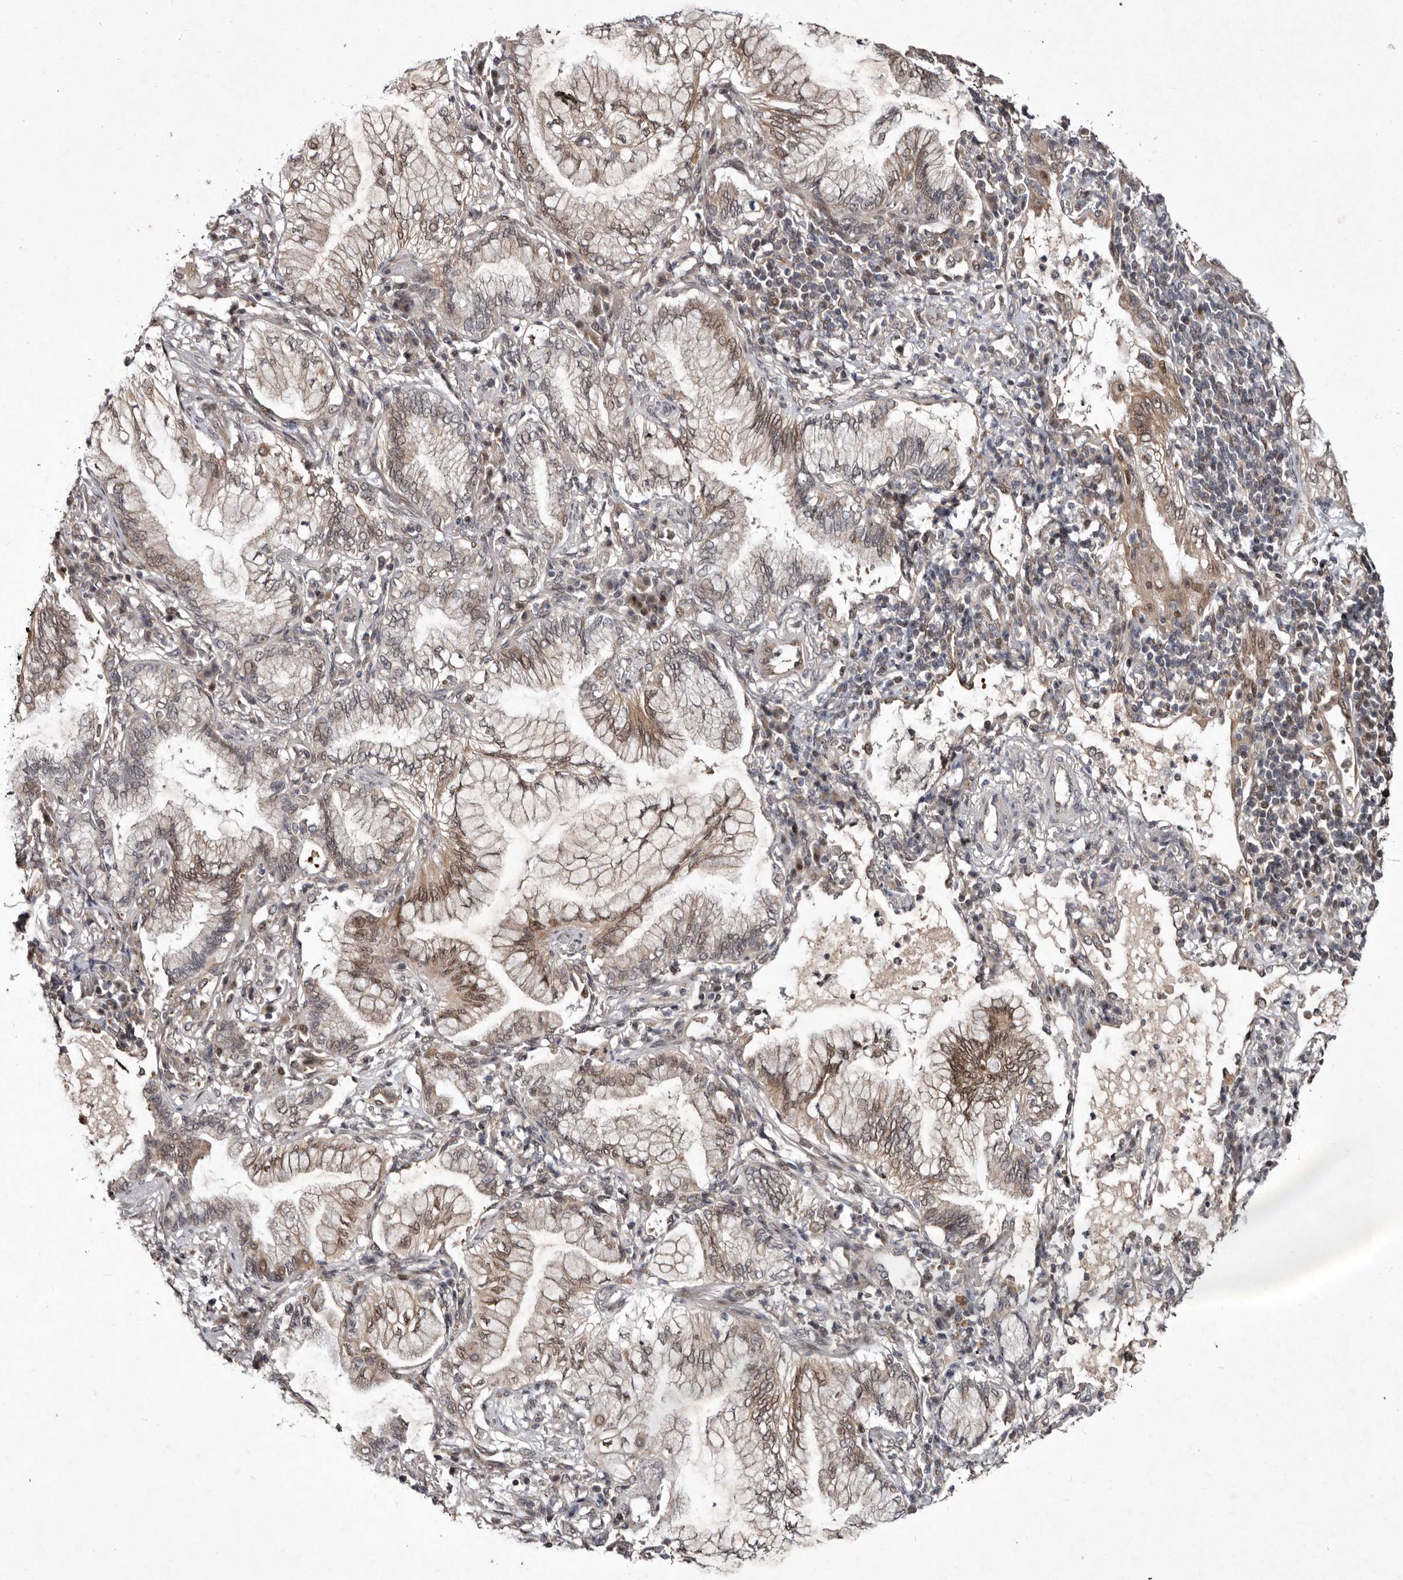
{"staining": {"intensity": "moderate", "quantity": "25%-75%", "location": "cytoplasmic/membranous,nuclear"}, "tissue": "lung cancer", "cell_type": "Tumor cells", "image_type": "cancer", "snomed": [{"axis": "morphology", "description": "Adenocarcinoma, NOS"}, {"axis": "topography", "description": "Lung"}], "caption": "This photomicrograph reveals lung cancer stained with IHC to label a protein in brown. The cytoplasmic/membranous and nuclear of tumor cells show moderate positivity for the protein. Nuclei are counter-stained blue.", "gene": "ABL1", "patient": {"sex": "female", "age": 70}}